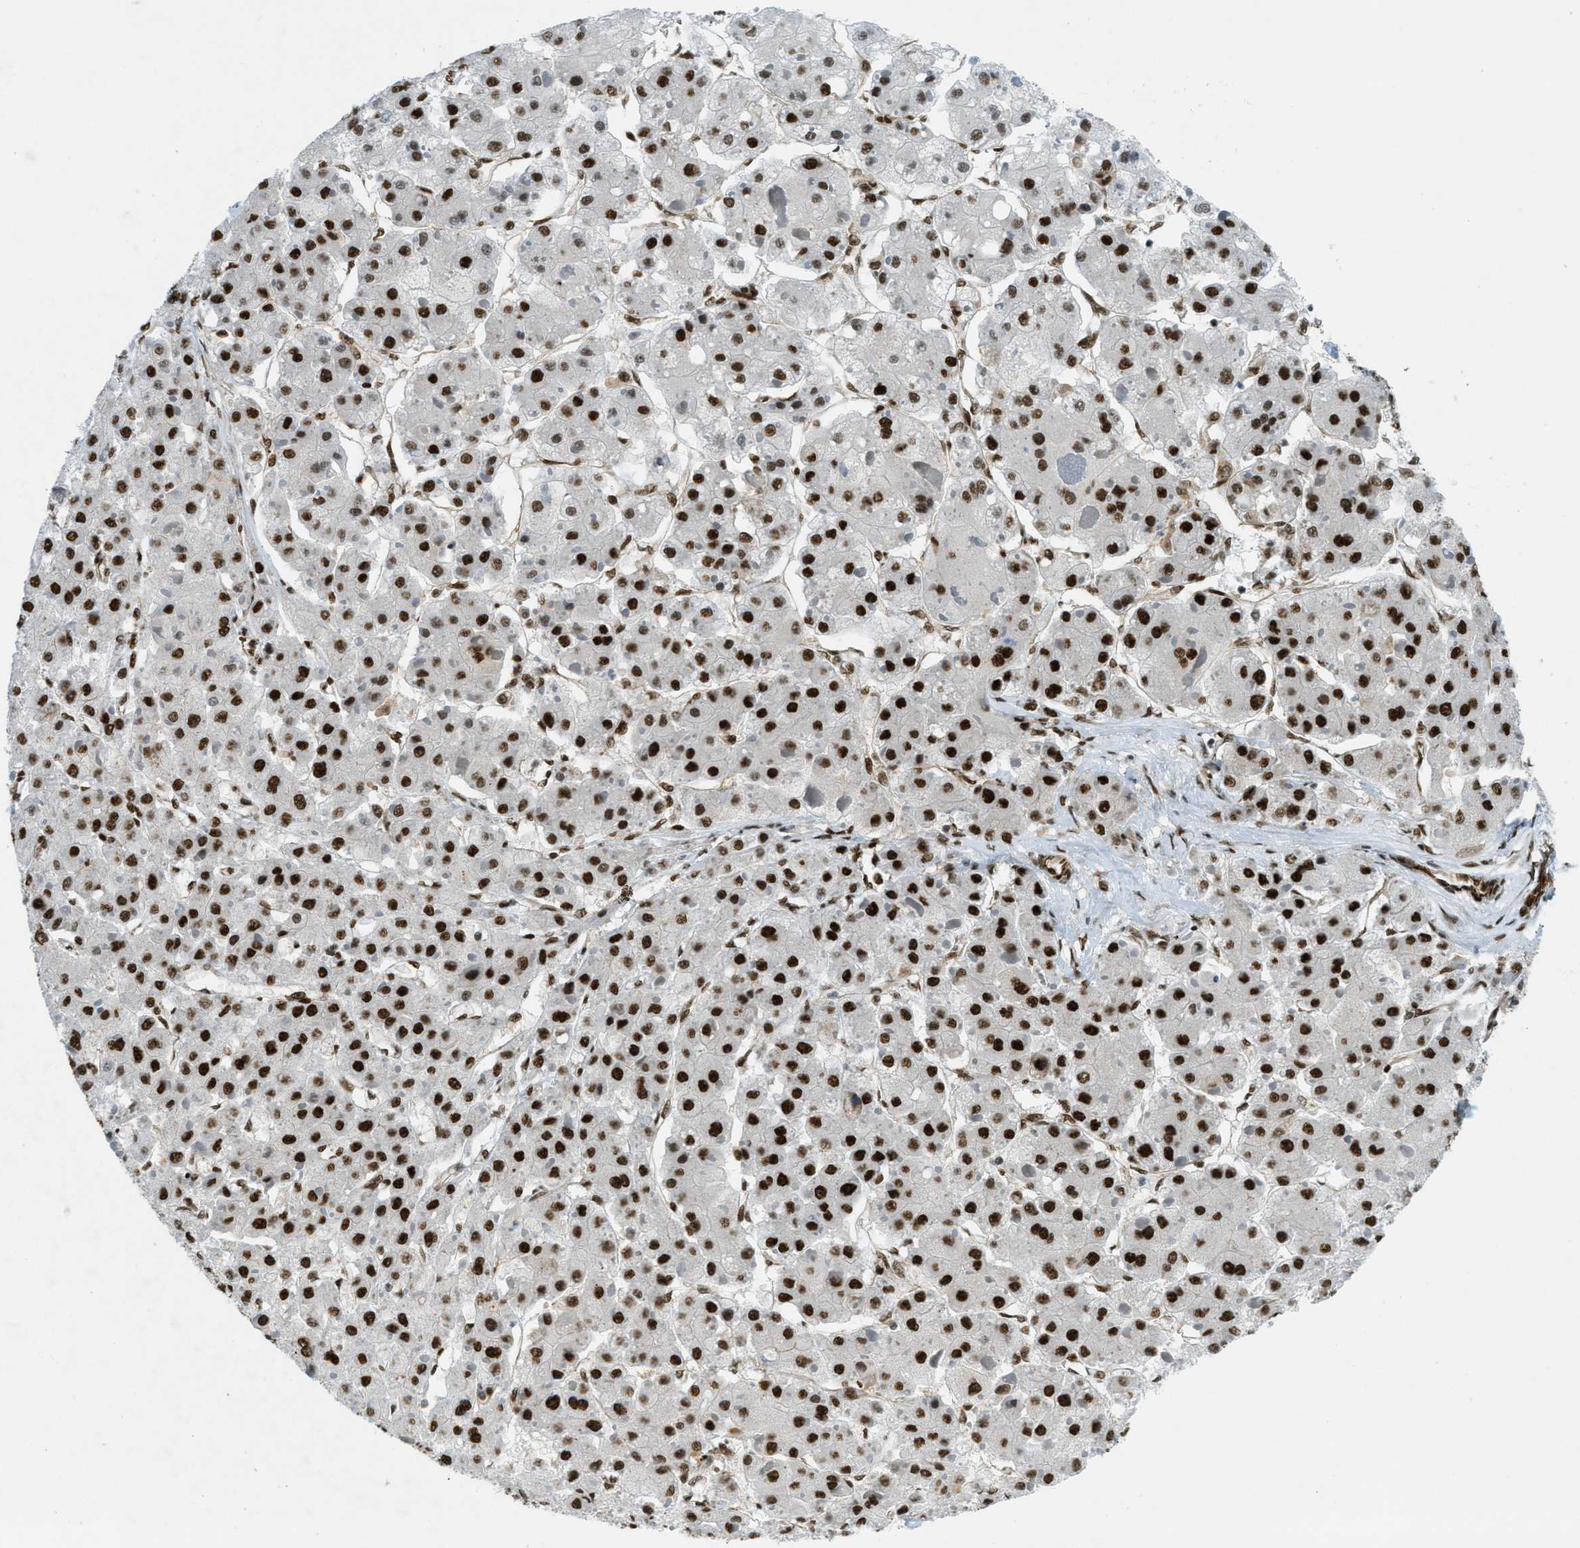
{"staining": {"intensity": "strong", "quantity": ">75%", "location": "nuclear"}, "tissue": "liver cancer", "cell_type": "Tumor cells", "image_type": "cancer", "snomed": [{"axis": "morphology", "description": "Carcinoma, Hepatocellular, NOS"}, {"axis": "topography", "description": "Liver"}], "caption": "Hepatocellular carcinoma (liver) tissue exhibits strong nuclear positivity in approximately >75% of tumor cells", "gene": "ZFR", "patient": {"sex": "female", "age": 73}}